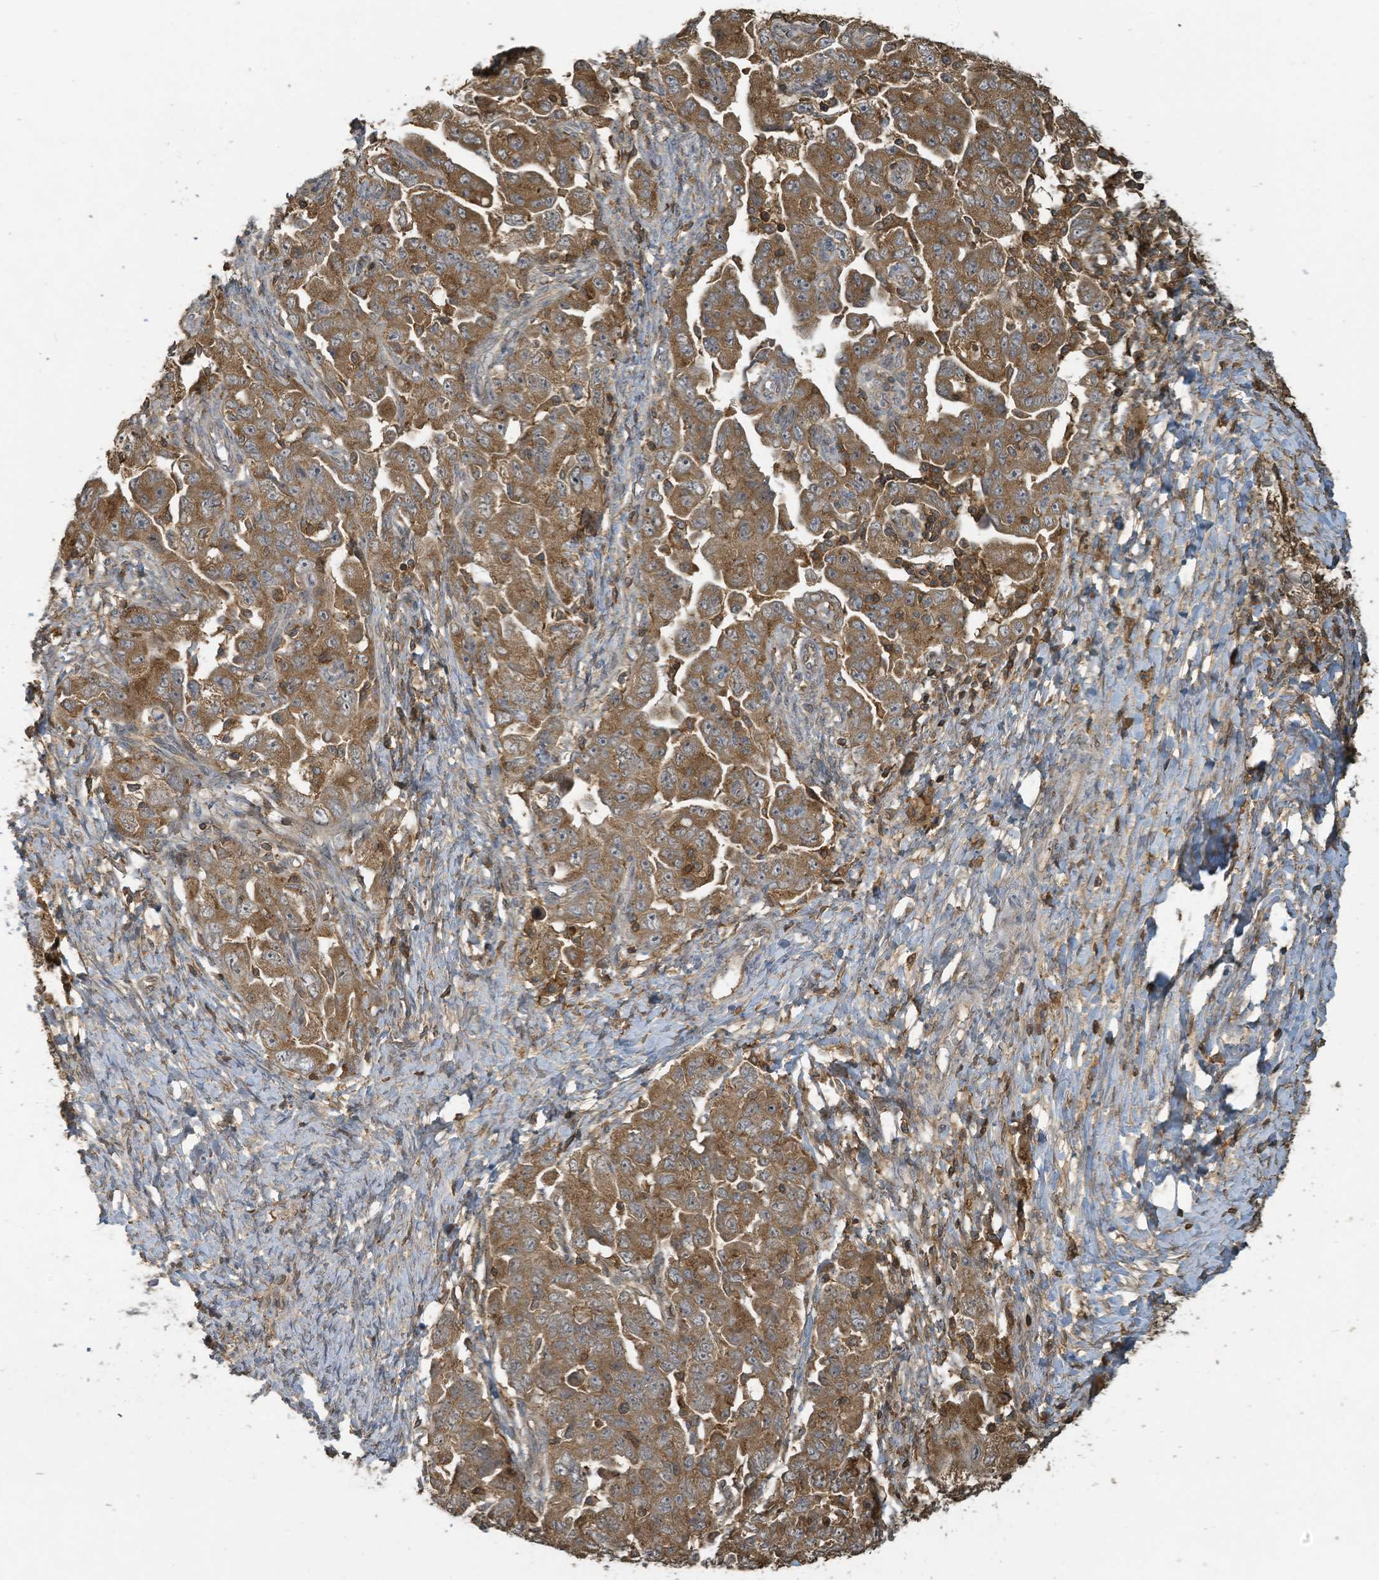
{"staining": {"intensity": "moderate", "quantity": ">75%", "location": "cytoplasmic/membranous"}, "tissue": "ovarian cancer", "cell_type": "Tumor cells", "image_type": "cancer", "snomed": [{"axis": "morphology", "description": "Carcinoma, NOS"}, {"axis": "morphology", "description": "Cystadenocarcinoma, serous, NOS"}, {"axis": "topography", "description": "Ovary"}], "caption": "Tumor cells reveal medium levels of moderate cytoplasmic/membranous expression in approximately >75% of cells in human ovarian cancer.", "gene": "COX10", "patient": {"sex": "female", "age": 69}}